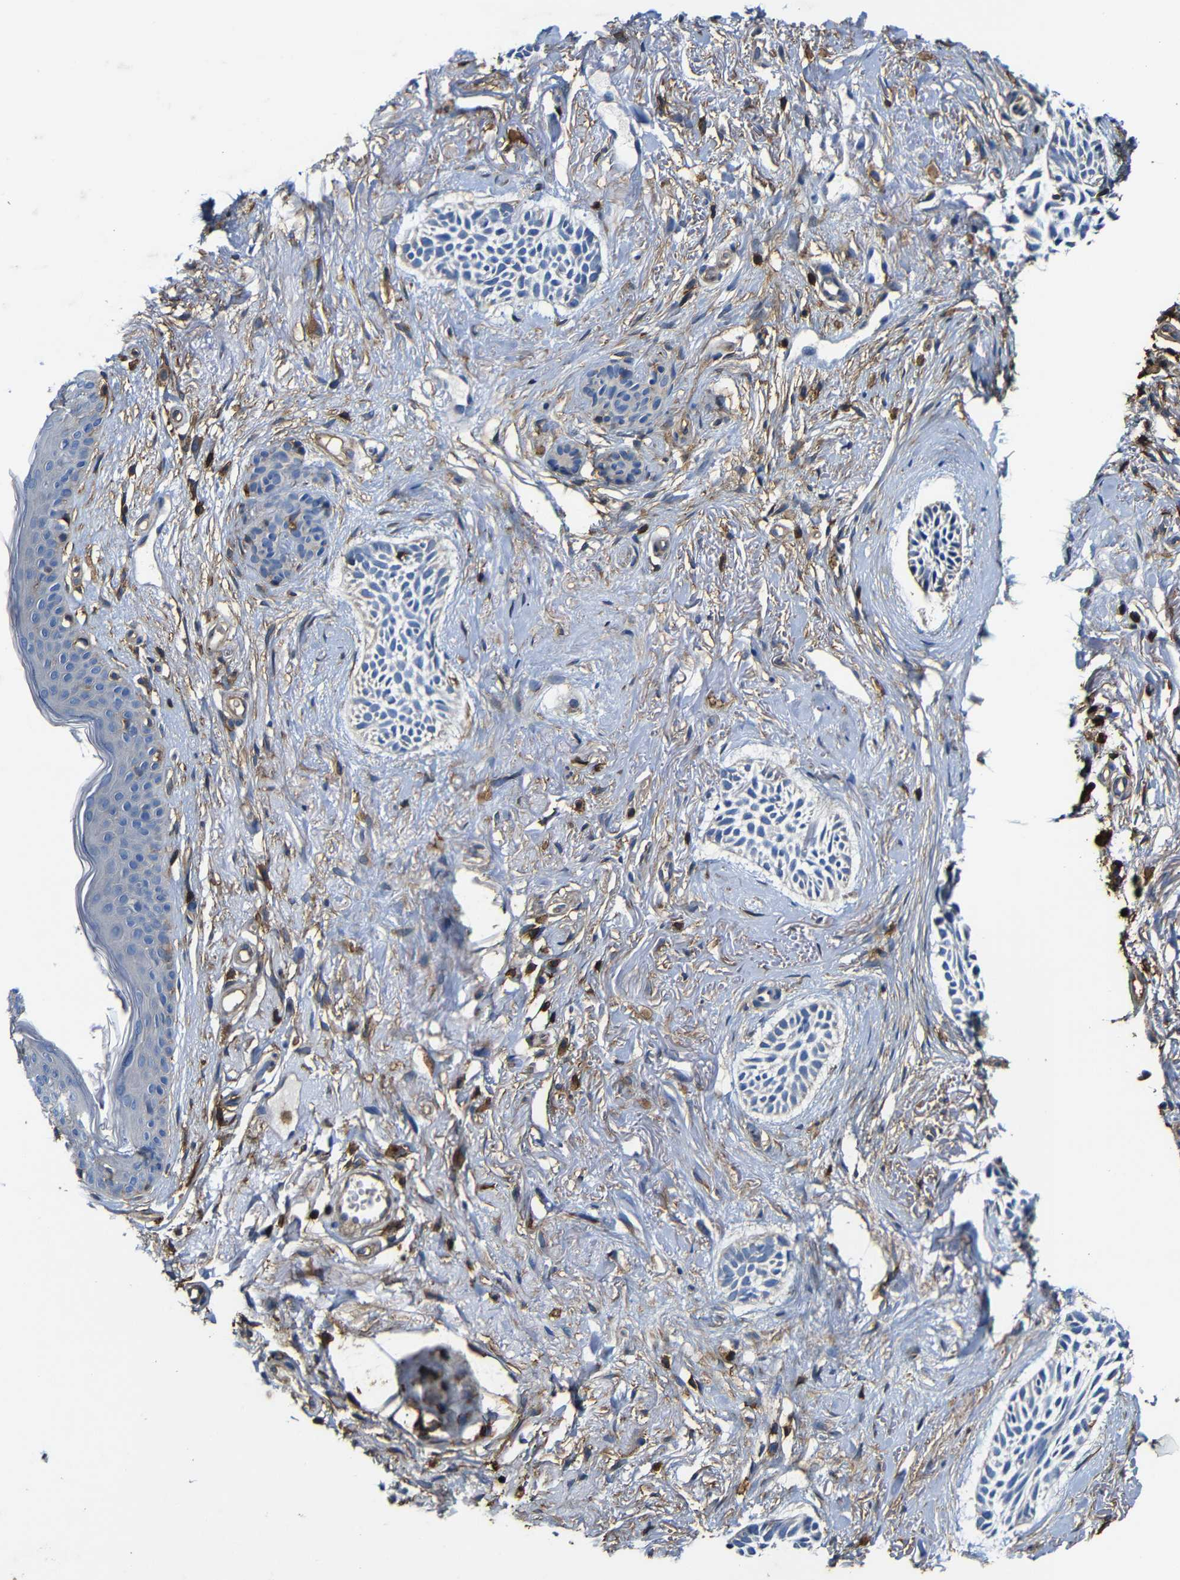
{"staining": {"intensity": "negative", "quantity": "none", "location": "none"}, "tissue": "skin cancer", "cell_type": "Tumor cells", "image_type": "cancer", "snomed": [{"axis": "morphology", "description": "Normal tissue, NOS"}, {"axis": "morphology", "description": "Basal cell carcinoma"}, {"axis": "topography", "description": "Skin"}], "caption": "Immunohistochemistry (IHC) of human skin cancer reveals no positivity in tumor cells.", "gene": "PI4KA", "patient": {"sex": "female", "age": 84}}